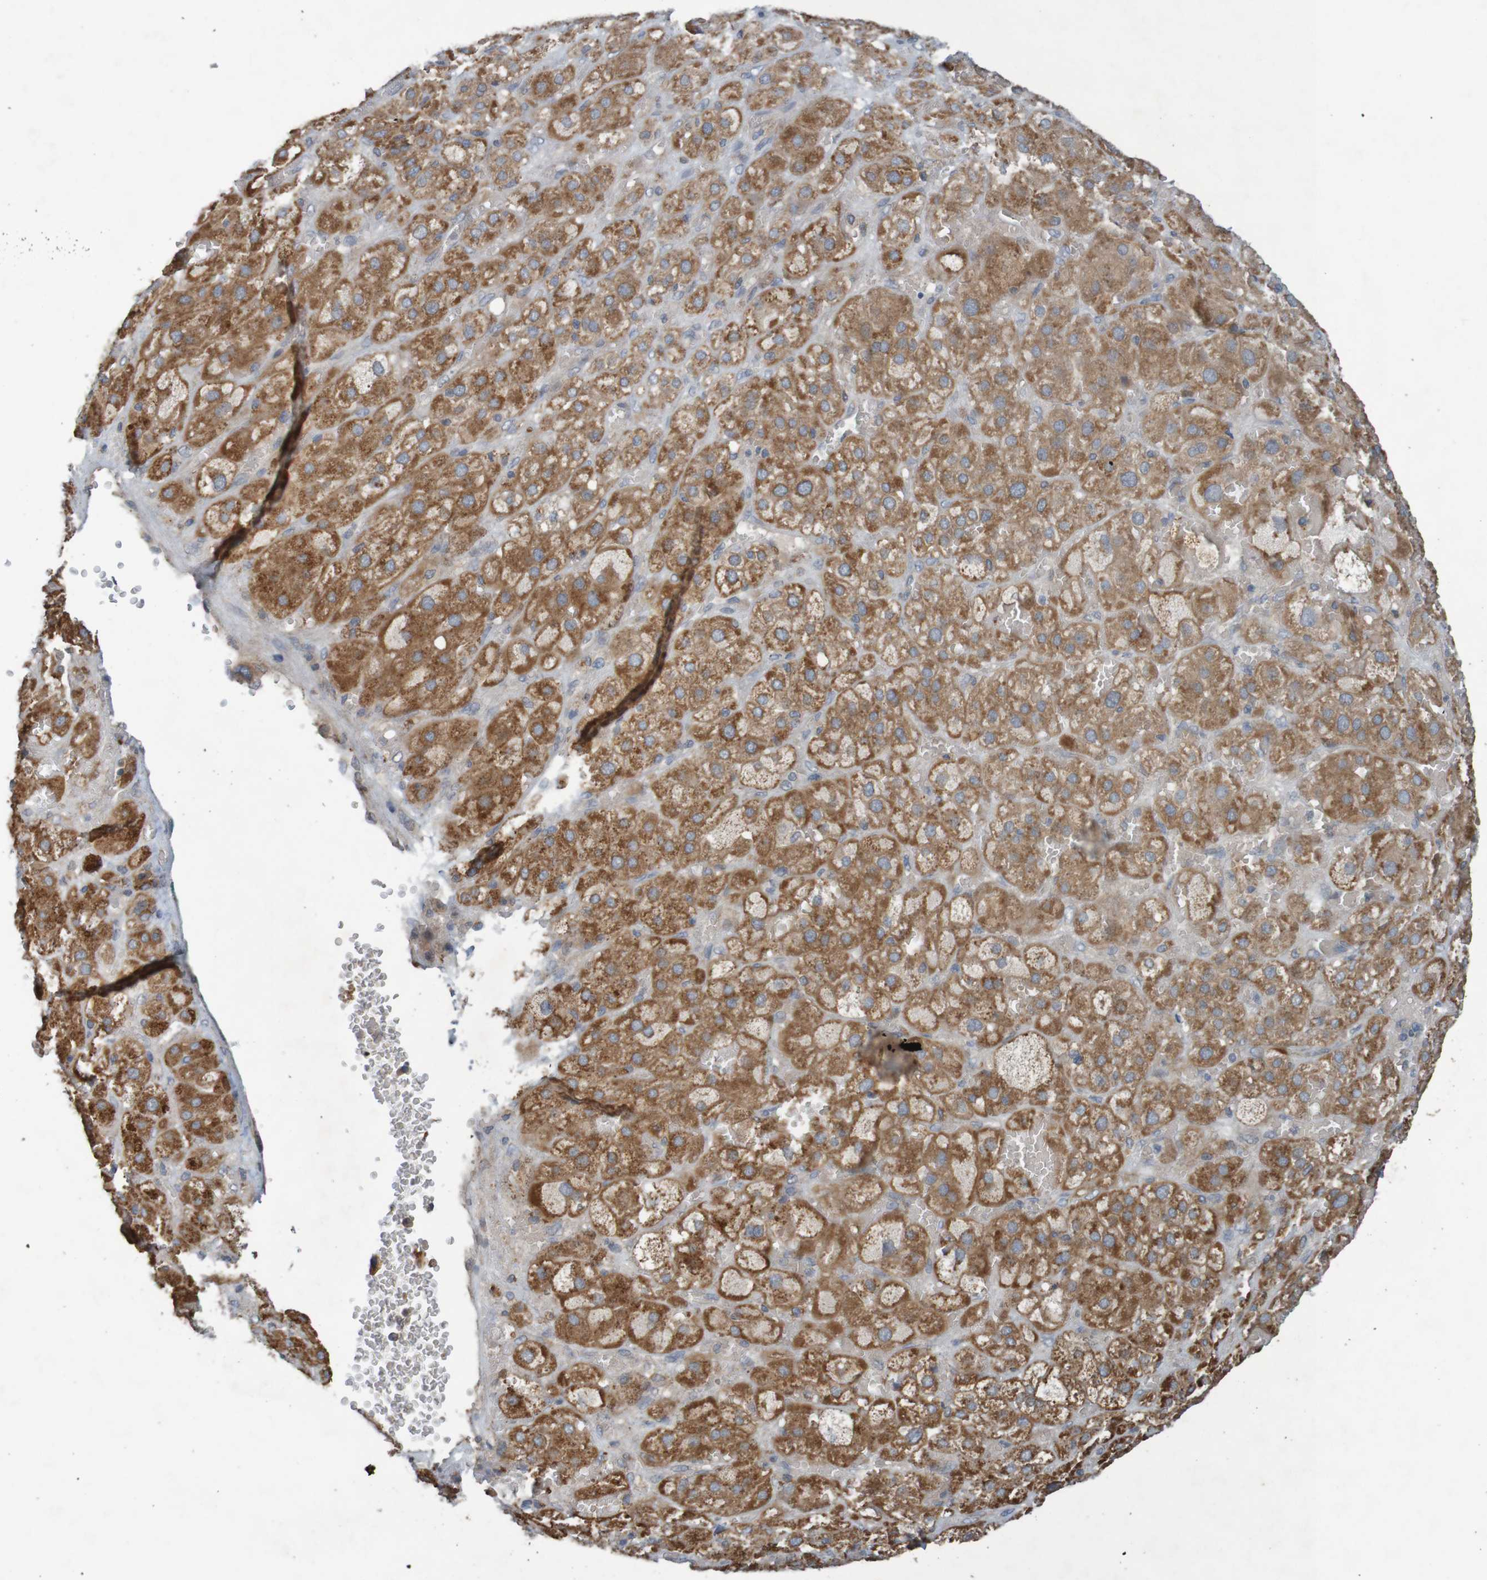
{"staining": {"intensity": "moderate", "quantity": ">75%", "location": "cytoplasmic/membranous"}, "tissue": "adrenal gland", "cell_type": "Glandular cells", "image_type": "normal", "snomed": [{"axis": "morphology", "description": "Normal tissue, NOS"}, {"axis": "topography", "description": "Adrenal gland"}], "caption": "Immunohistochemical staining of normal adrenal gland reveals moderate cytoplasmic/membranous protein expression in about >75% of glandular cells. (Stains: DAB (3,3'-diaminobenzidine) in brown, nuclei in blue, Microscopy: brightfield microscopy at high magnification).", "gene": "B3GAT2", "patient": {"sex": "female", "age": 47}}